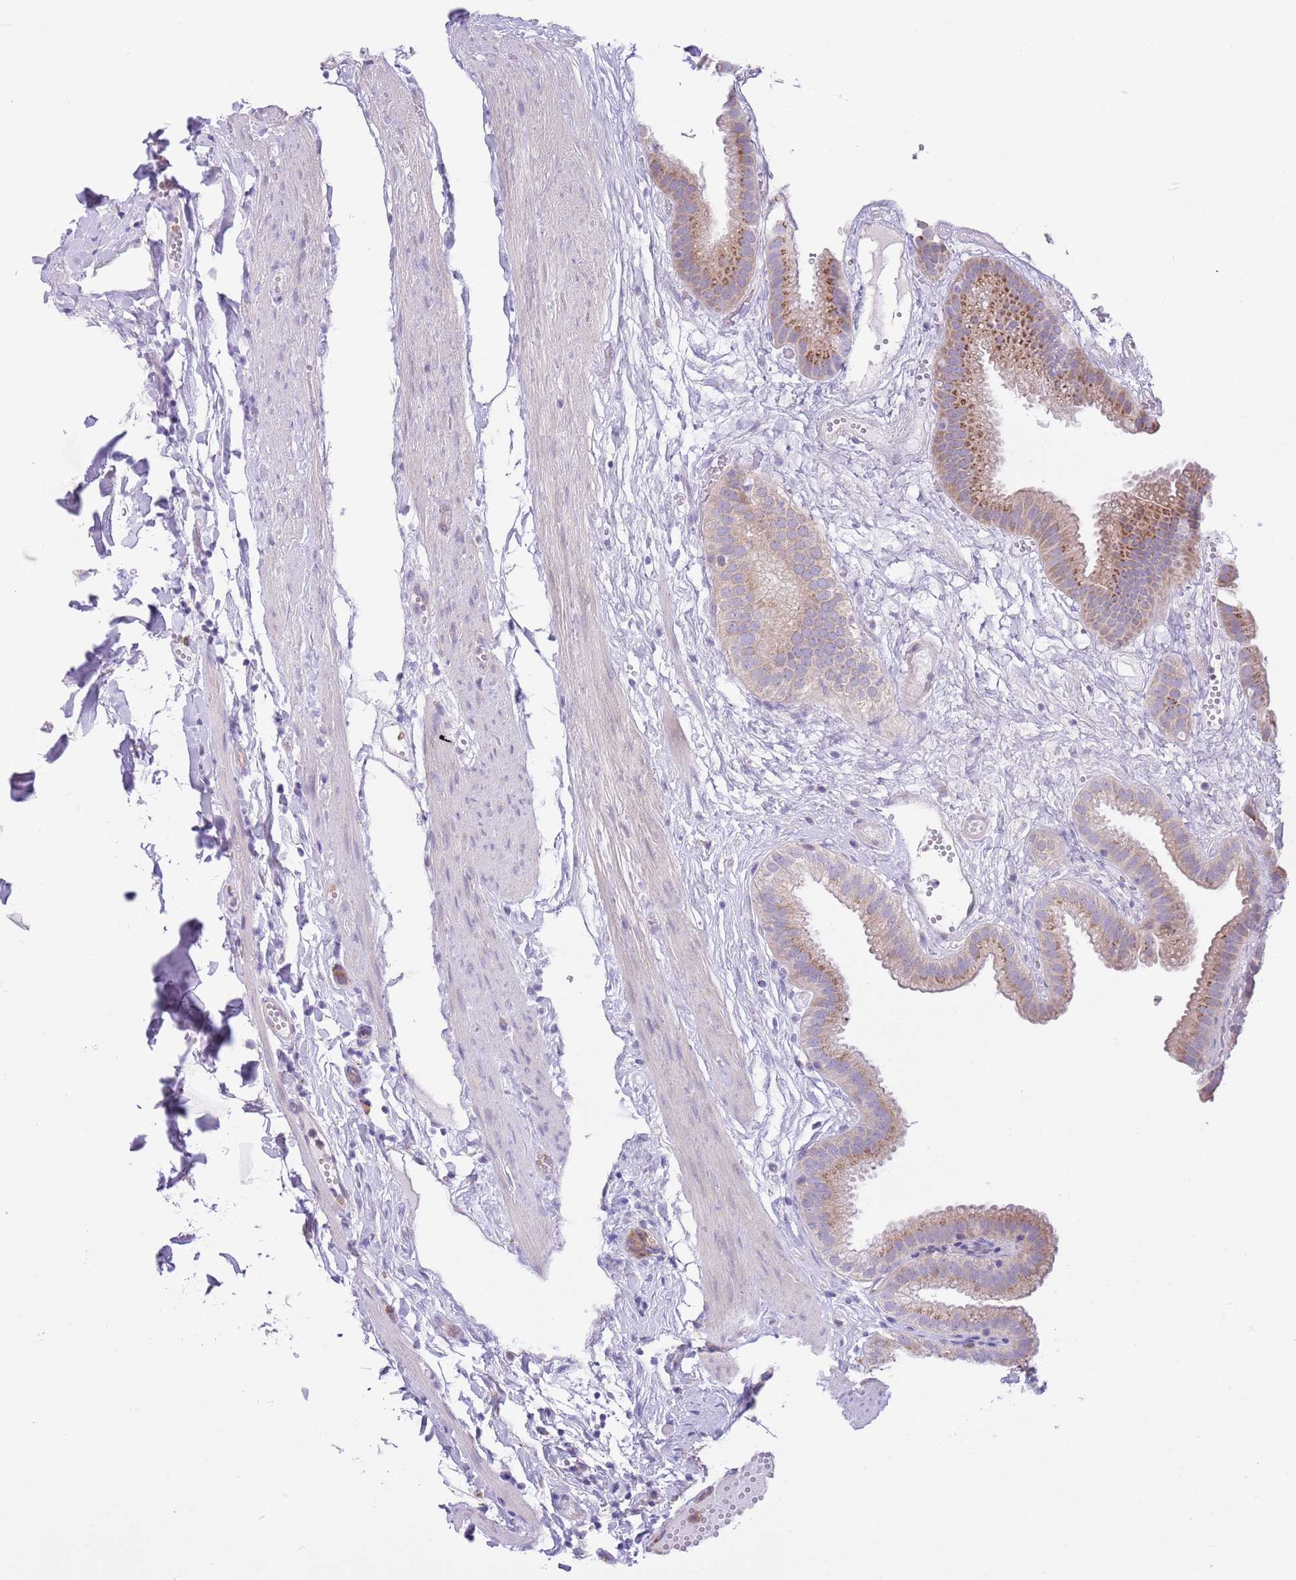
{"staining": {"intensity": "strong", "quantity": ">75%", "location": "cytoplasmic/membranous"}, "tissue": "gallbladder", "cell_type": "Glandular cells", "image_type": "normal", "snomed": [{"axis": "morphology", "description": "Normal tissue, NOS"}, {"axis": "topography", "description": "Gallbladder"}], "caption": "Normal gallbladder demonstrates strong cytoplasmic/membranous expression in about >75% of glandular cells, visualized by immunohistochemistry. Immunohistochemistry stains the protein in brown and the nuclei are stained blue.", "gene": "C20orf96", "patient": {"sex": "female", "age": 61}}